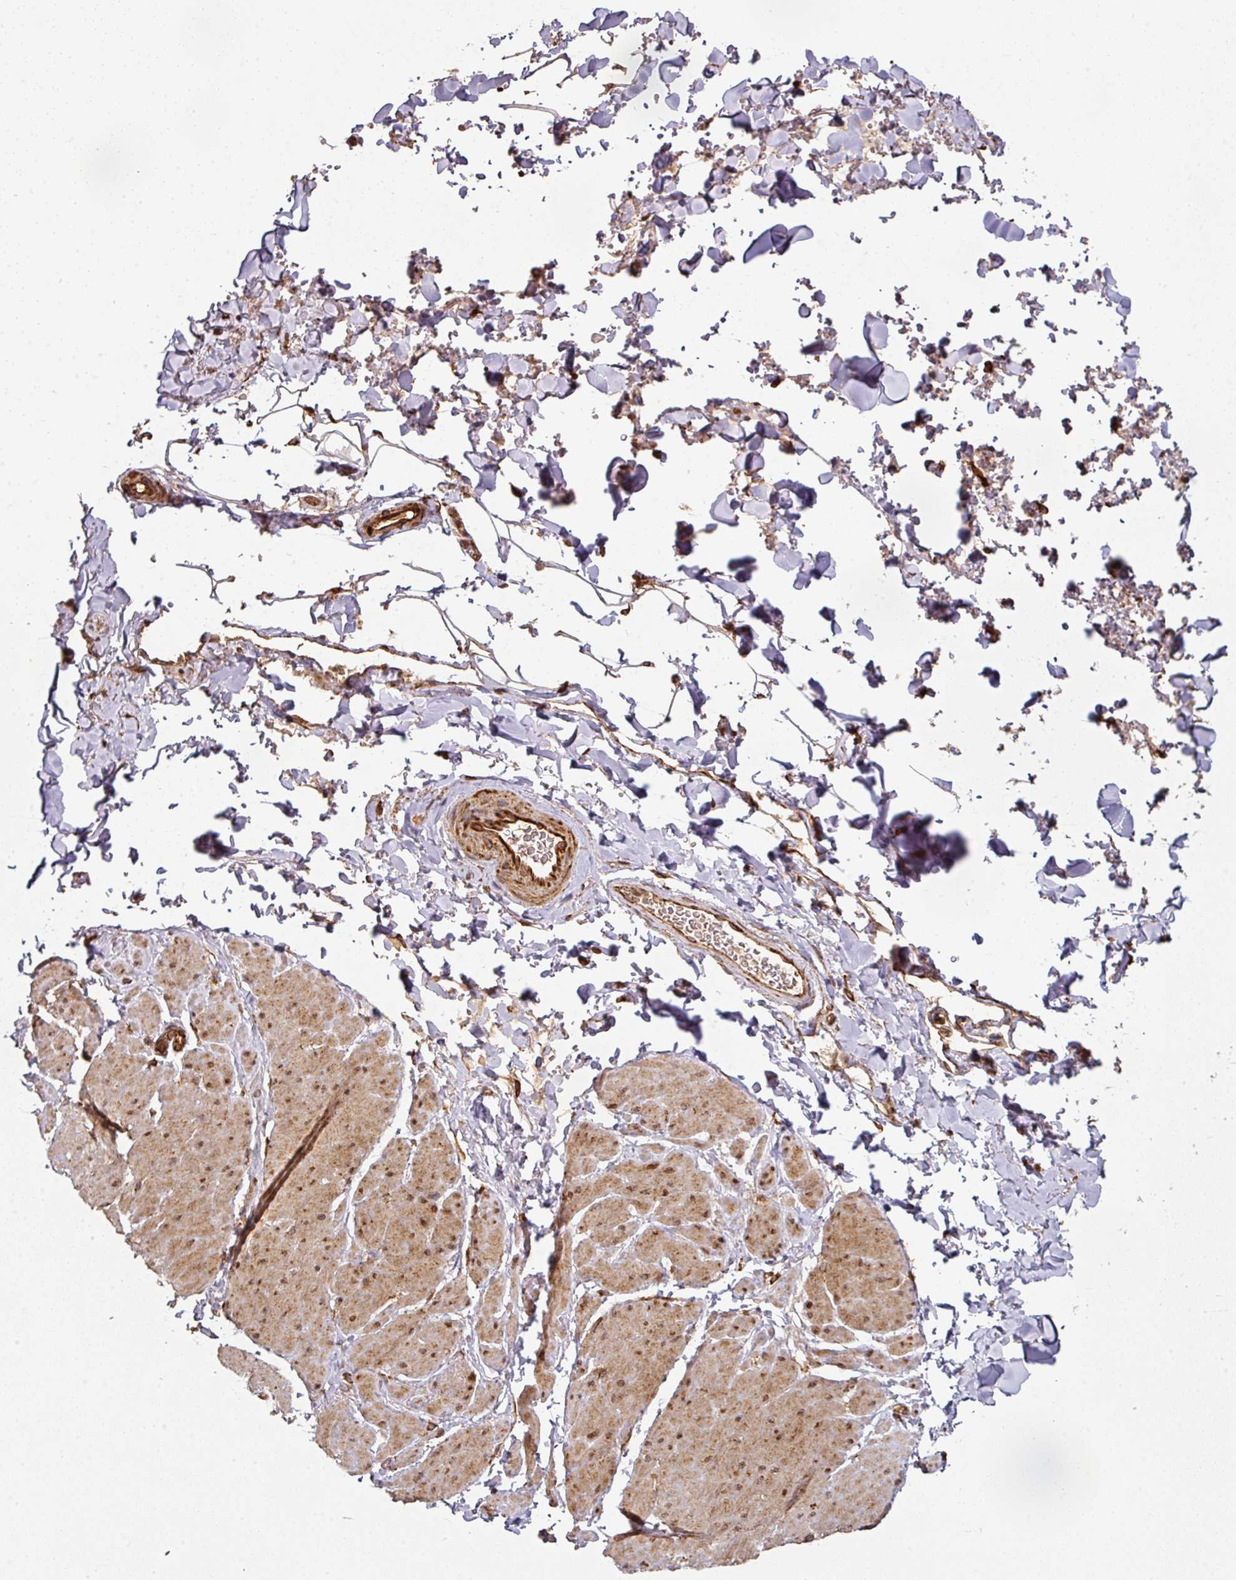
{"staining": {"intensity": "moderate", "quantity": ">75%", "location": "cytoplasmic/membranous"}, "tissue": "adipose tissue", "cell_type": "Adipocytes", "image_type": "normal", "snomed": [{"axis": "morphology", "description": "Normal tissue, NOS"}, {"axis": "topography", "description": "Rectum"}, {"axis": "topography", "description": "Peripheral nerve tissue"}], "caption": "Immunohistochemistry (IHC) of normal human adipose tissue displays medium levels of moderate cytoplasmic/membranous positivity in about >75% of adipocytes. The staining is performed using DAB (3,3'-diaminobenzidine) brown chromogen to label protein expression. The nuclei are counter-stained blue using hematoxylin.", "gene": "TRAP1", "patient": {"sex": "female", "age": 69}}